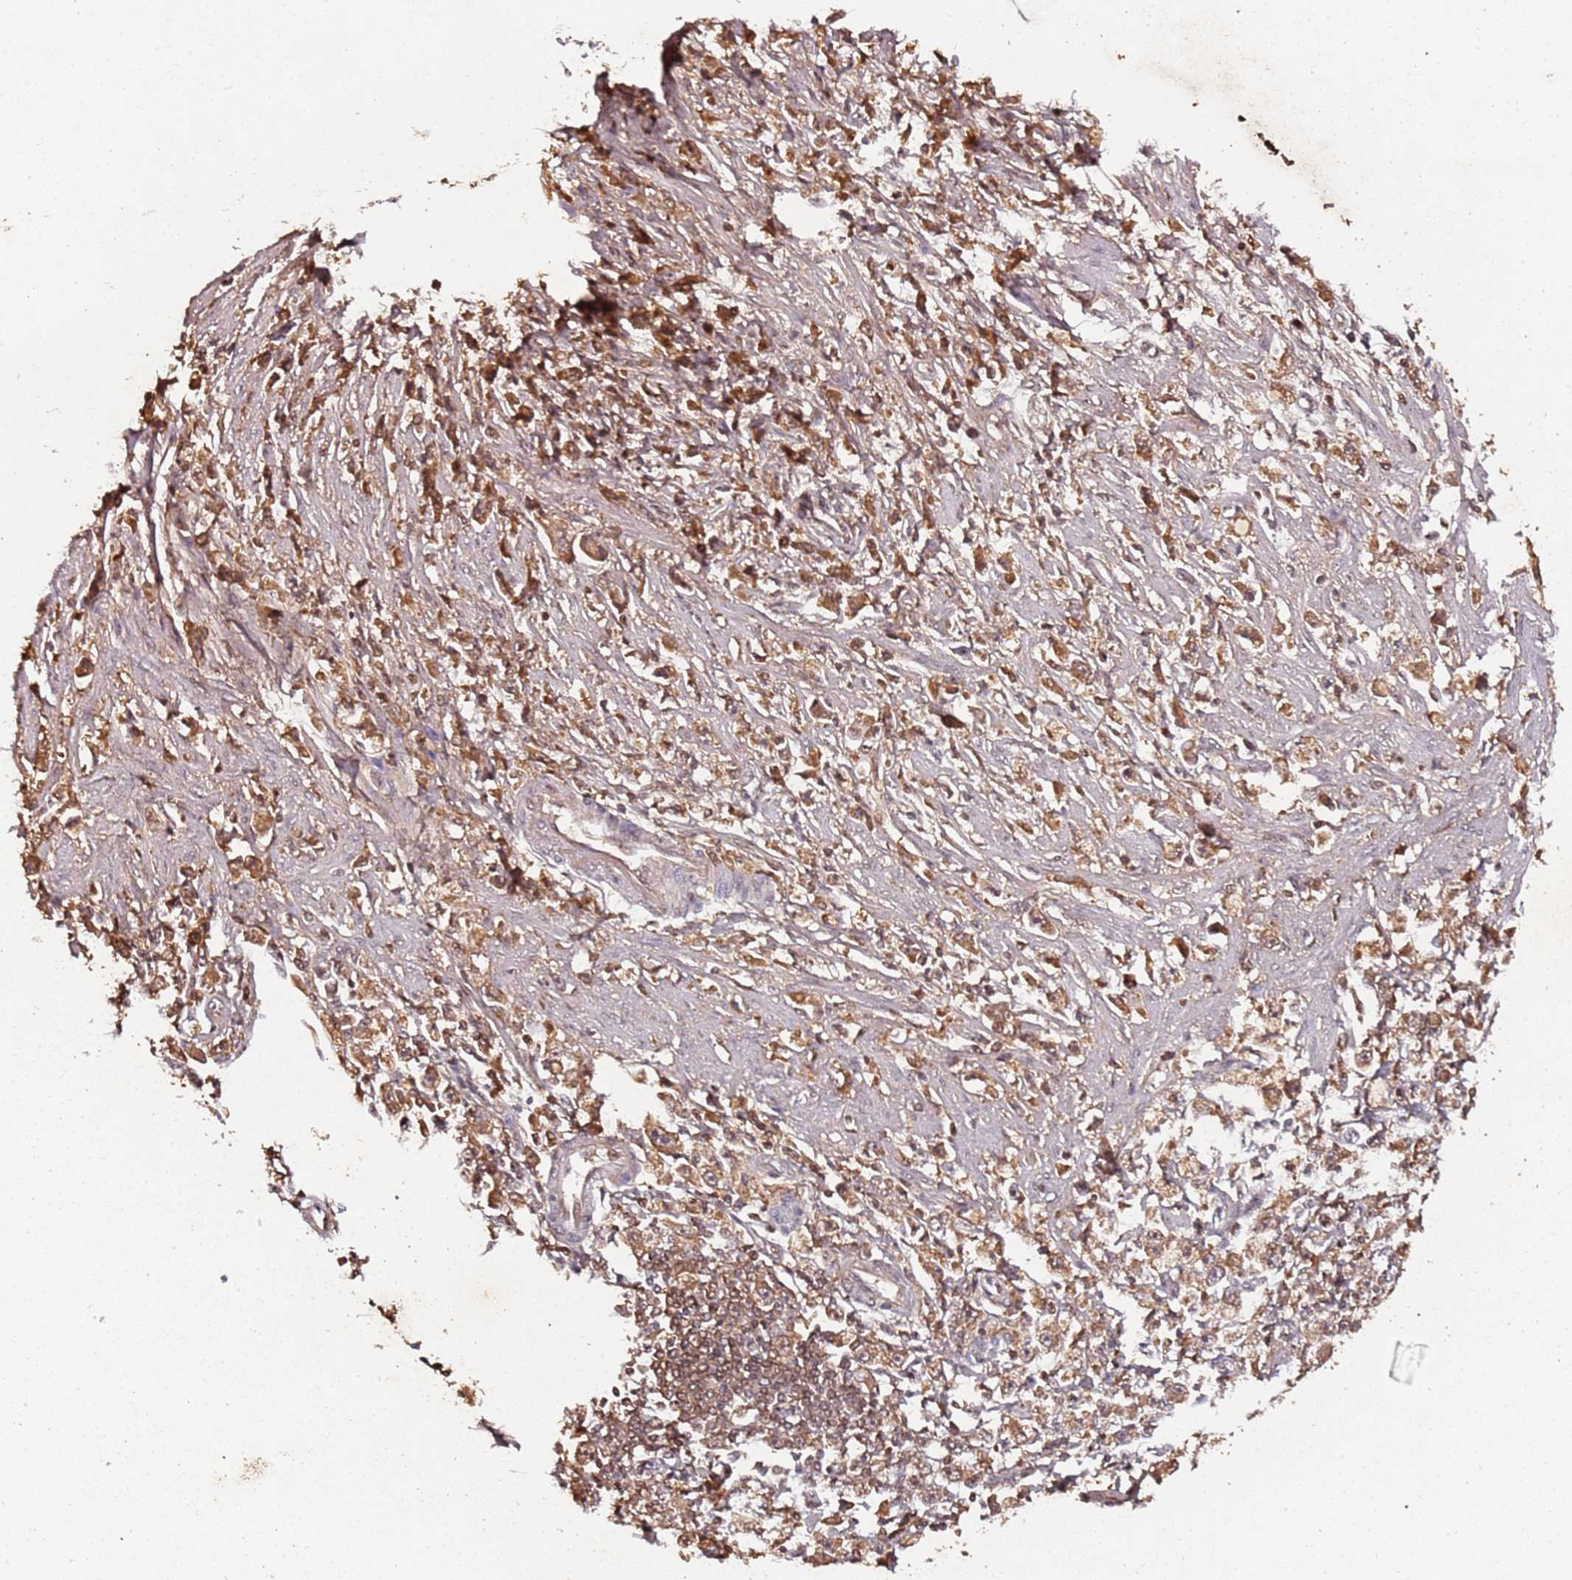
{"staining": {"intensity": "moderate", "quantity": ">75%", "location": "cytoplasmic/membranous"}, "tissue": "stomach cancer", "cell_type": "Tumor cells", "image_type": "cancer", "snomed": [{"axis": "morphology", "description": "Adenocarcinoma, NOS"}, {"axis": "topography", "description": "Stomach"}], "caption": "Immunohistochemistry (IHC) (DAB) staining of human stomach cancer (adenocarcinoma) shows moderate cytoplasmic/membranous protein expression in about >75% of tumor cells. (Brightfield microscopy of DAB IHC at high magnification).", "gene": "COL1A2", "patient": {"sex": "female", "age": 59}}